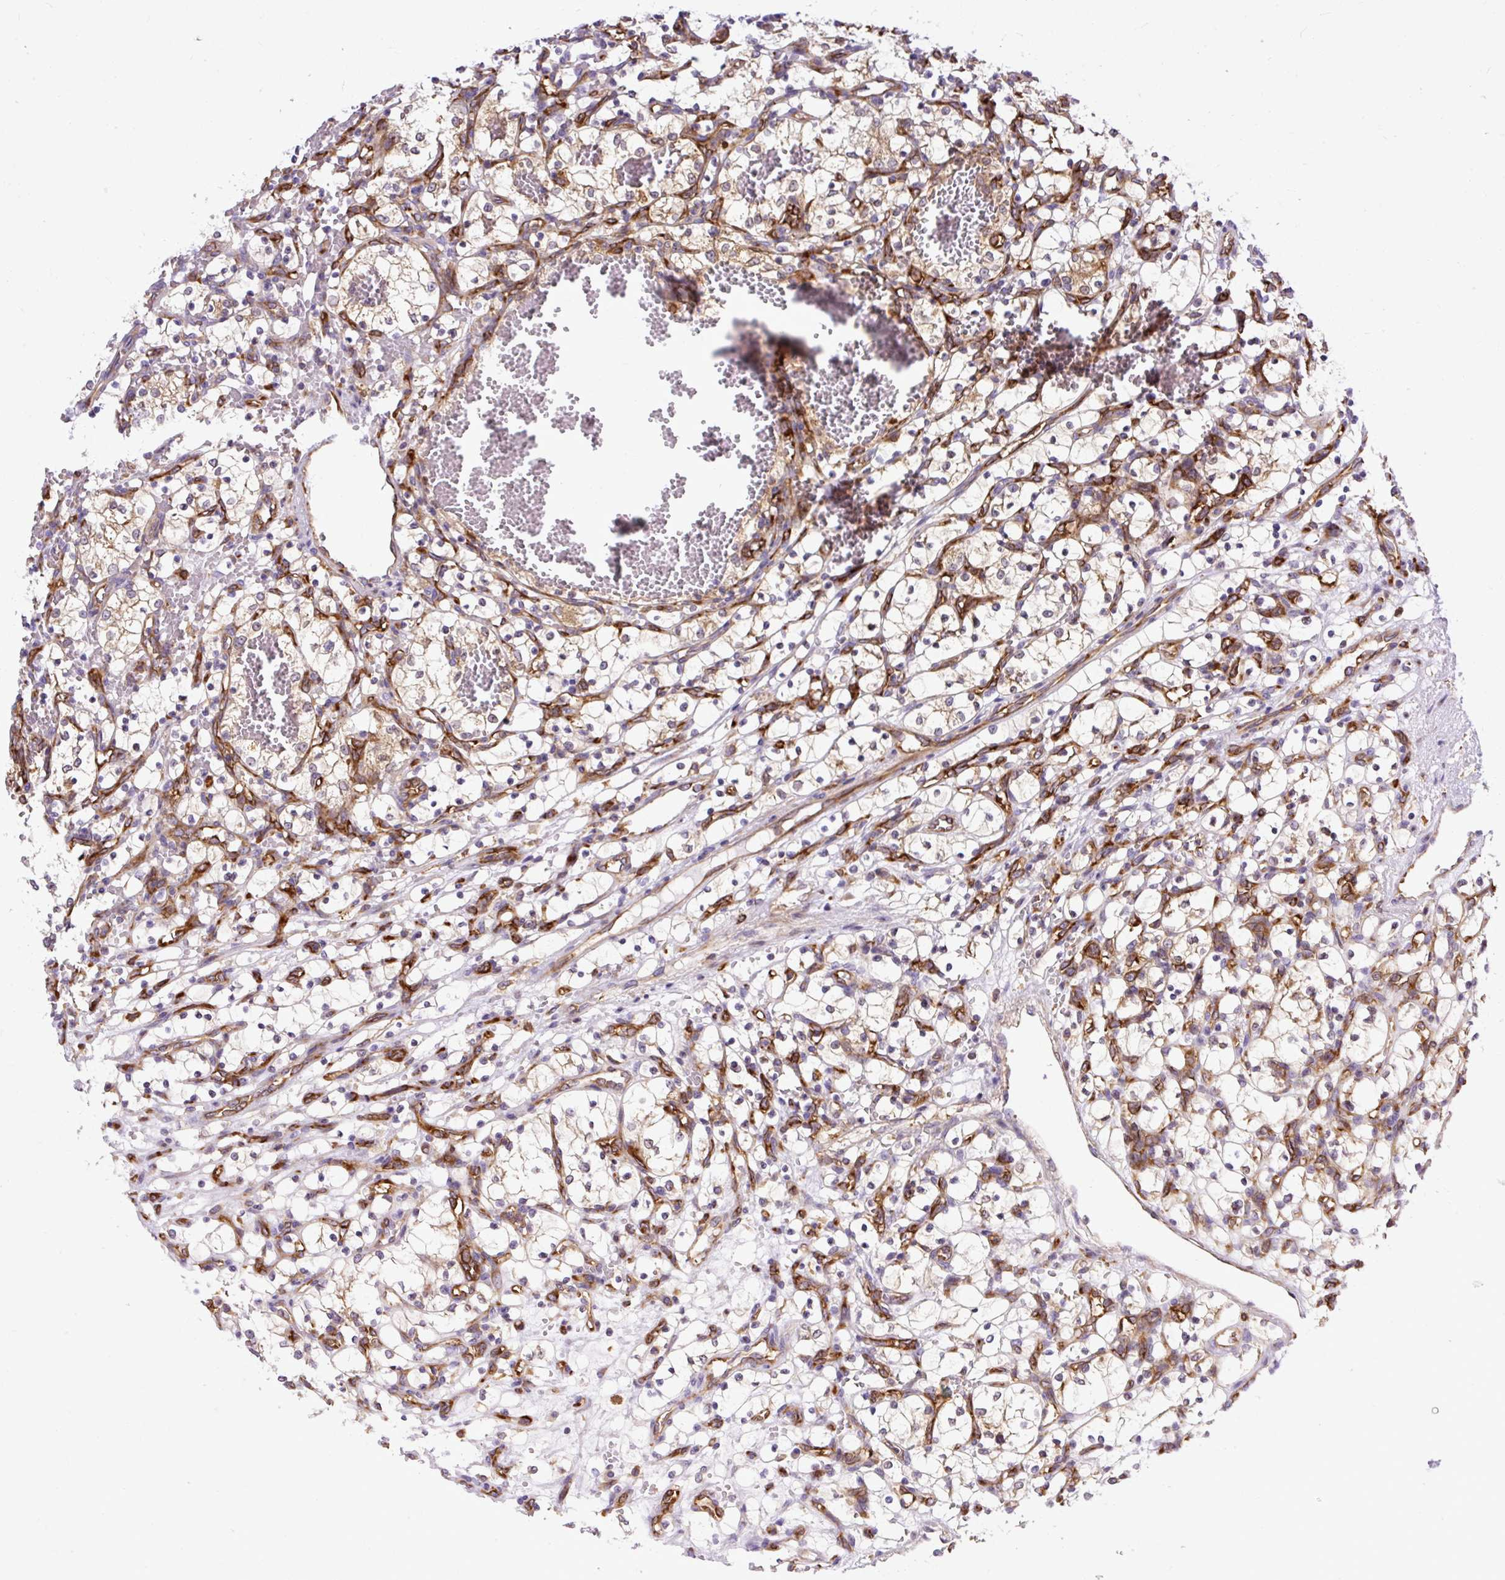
{"staining": {"intensity": "weak", "quantity": "25%-75%", "location": "cytoplasmic/membranous"}, "tissue": "renal cancer", "cell_type": "Tumor cells", "image_type": "cancer", "snomed": [{"axis": "morphology", "description": "Adenocarcinoma, NOS"}, {"axis": "topography", "description": "Kidney"}], "caption": "A low amount of weak cytoplasmic/membranous expression is appreciated in about 25%-75% of tumor cells in renal cancer (adenocarcinoma) tissue. (IHC, brightfield microscopy, high magnification).", "gene": "MAP1S", "patient": {"sex": "female", "age": 69}}